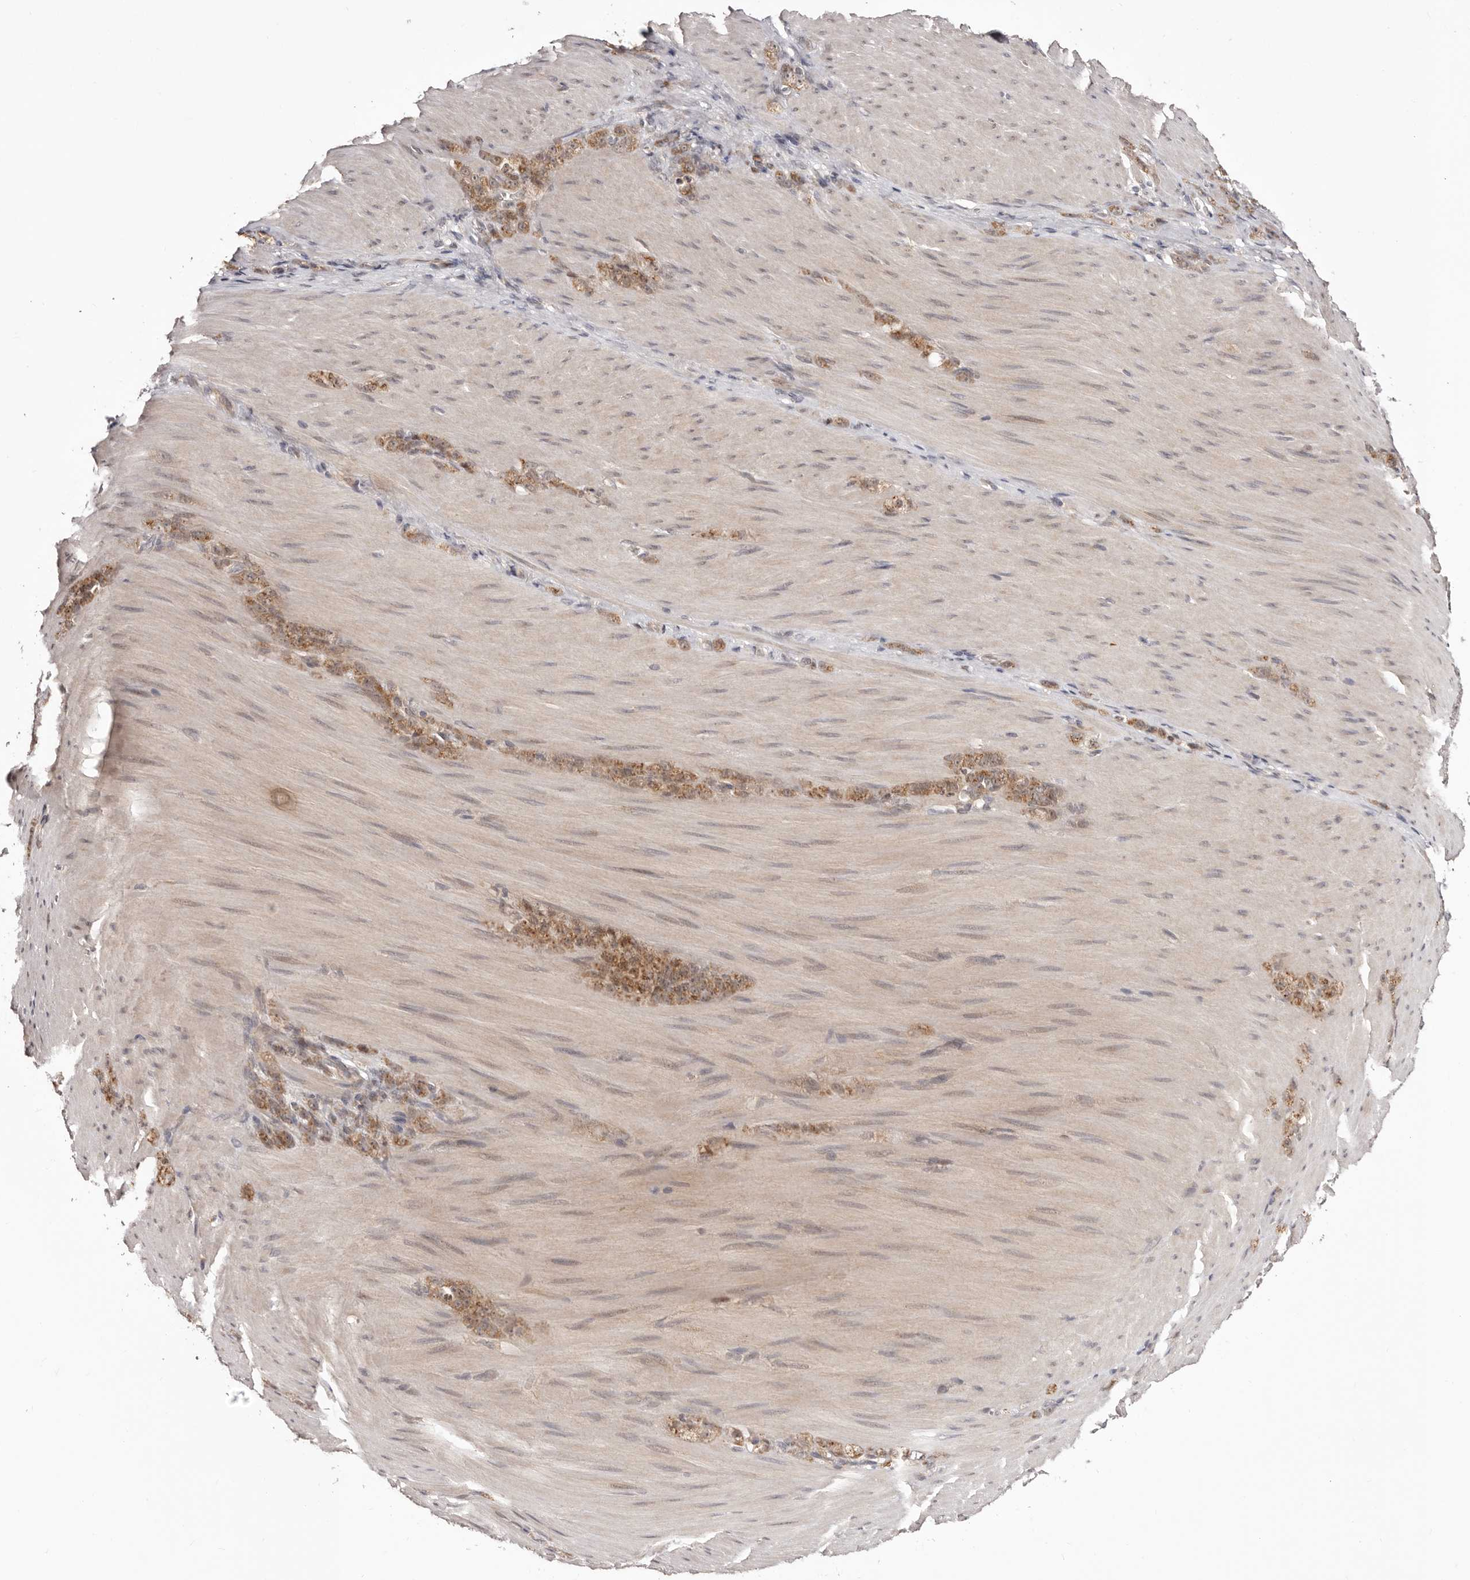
{"staining": {"intensity": "moderate", "quantity": ">75%", "location": "cytoplasmic/membranous"}, "tissue": "stomach cancer", "cell_type": "Tumor cells", "image_type": "cancer", "snomed": [{"axis": "morphology", "description": "Normal tissue, NOS"}, {"axis": "morphology", "description": "Adenocarcinoma, NOS"}, {"axis": "topography", "description": "Stomach"}], "caption": "High-magnification brightfield microscopy of stomach cancer (adenocarcinoma) stained with DAB (3,3'-diaminobenzidine) (brown) and counterstained with hematoxylin (blue). tumor cells exhibit moderate cytoplasmic/membranous expression is present in approximately>75% of cells.", "gene": "EGR3", "patient": {"sex": "male", "age": 82}}